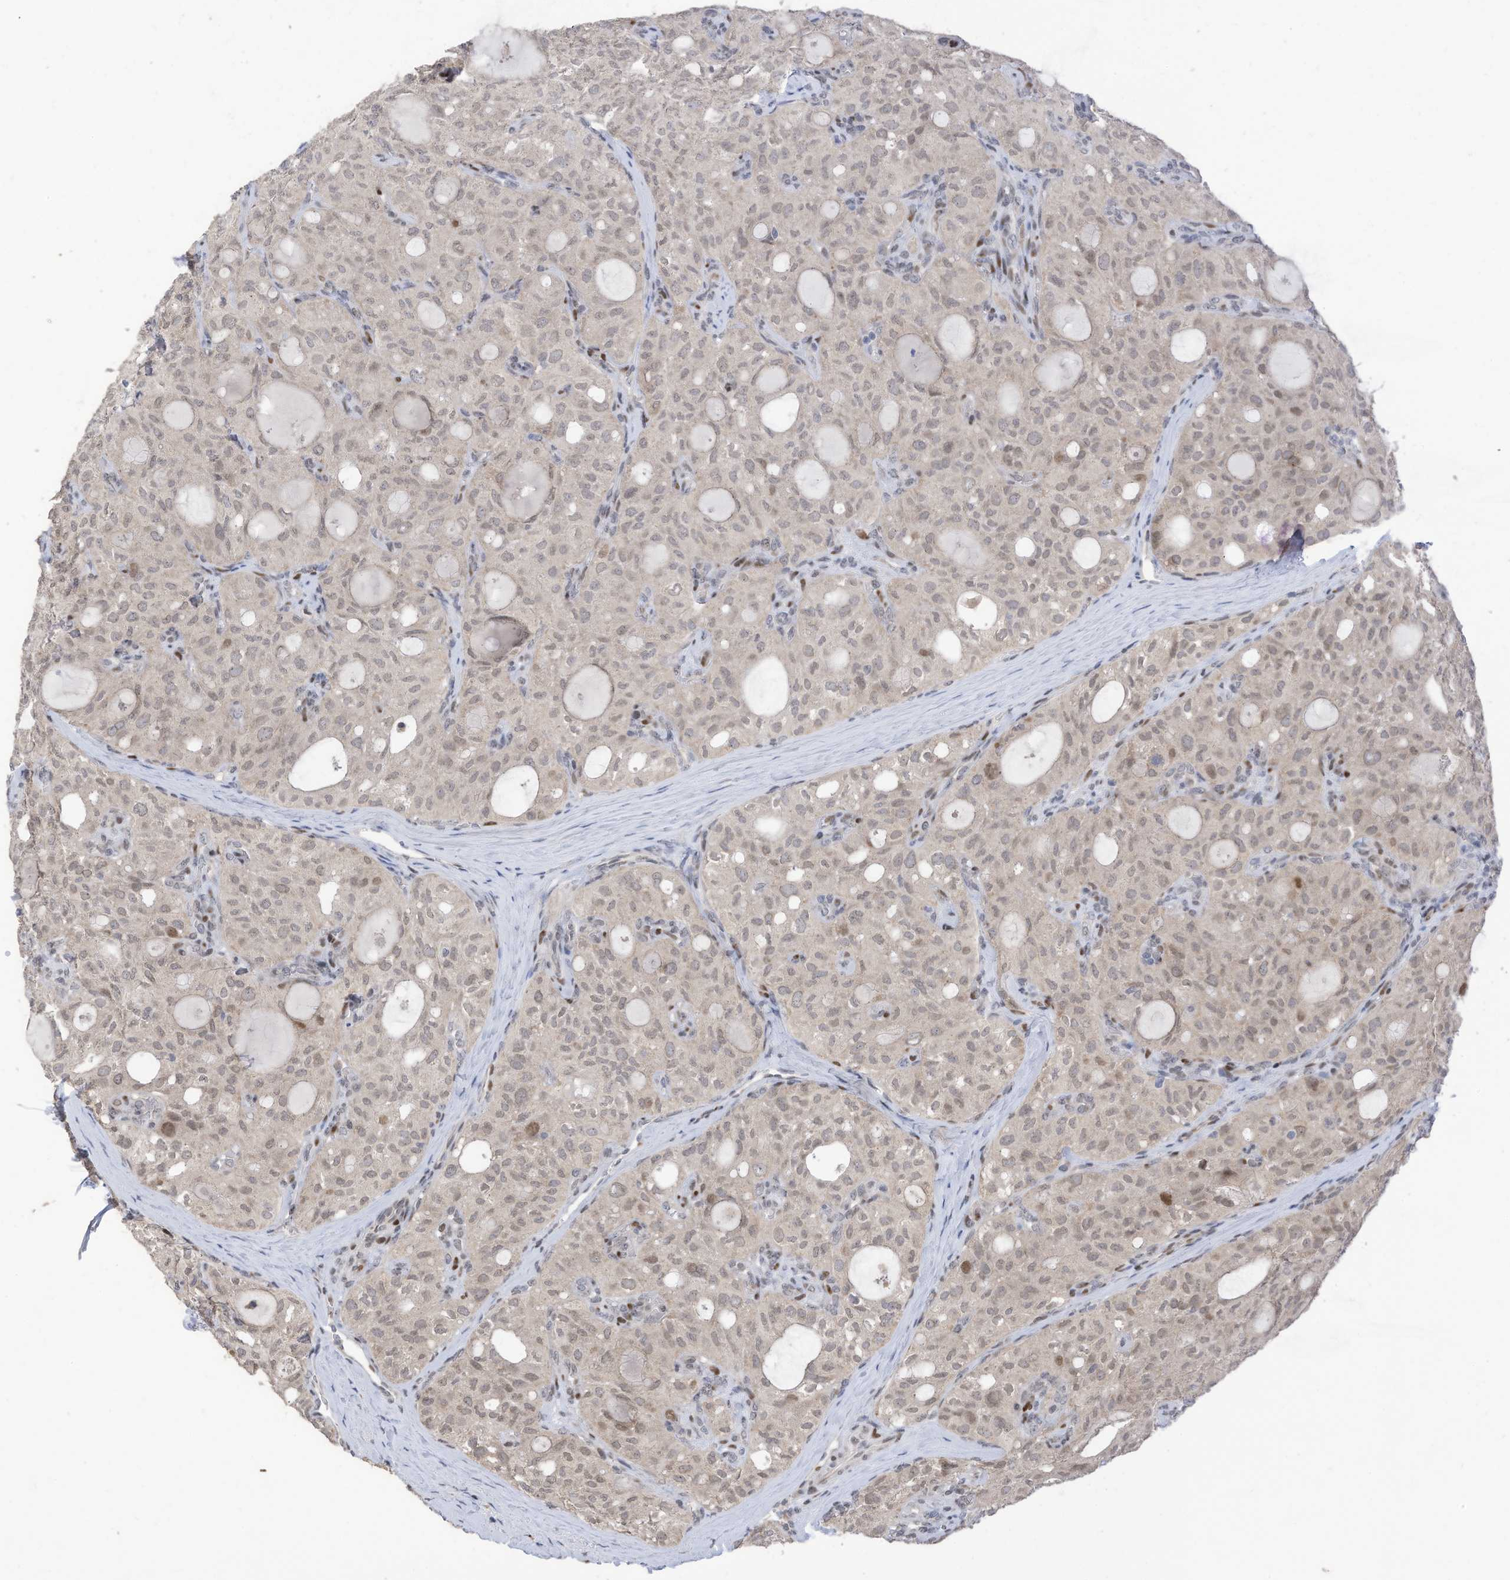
{"staining": {"intensity": "weak", "quantity": "<25%", "location": "nuclear"}, "tissue": "thyroid cancer", "cell_type": "Tumor cells", "image_type": "cancer", "snomed": [{"axis": "morphology", "description": "Follicular adenoma carcinoma, NOS"}, {"axis": "topography", "description": "Thyroid gland"}], "caption": "Immunohistochemistry micrograph of human thyroid cancer (follicular adenoma carcinoma) stained for a protein (brown), which demonstrates no expression in tumor cells.", "gene": "RABL3", "patient": {"sex": "male", "age": 75}}